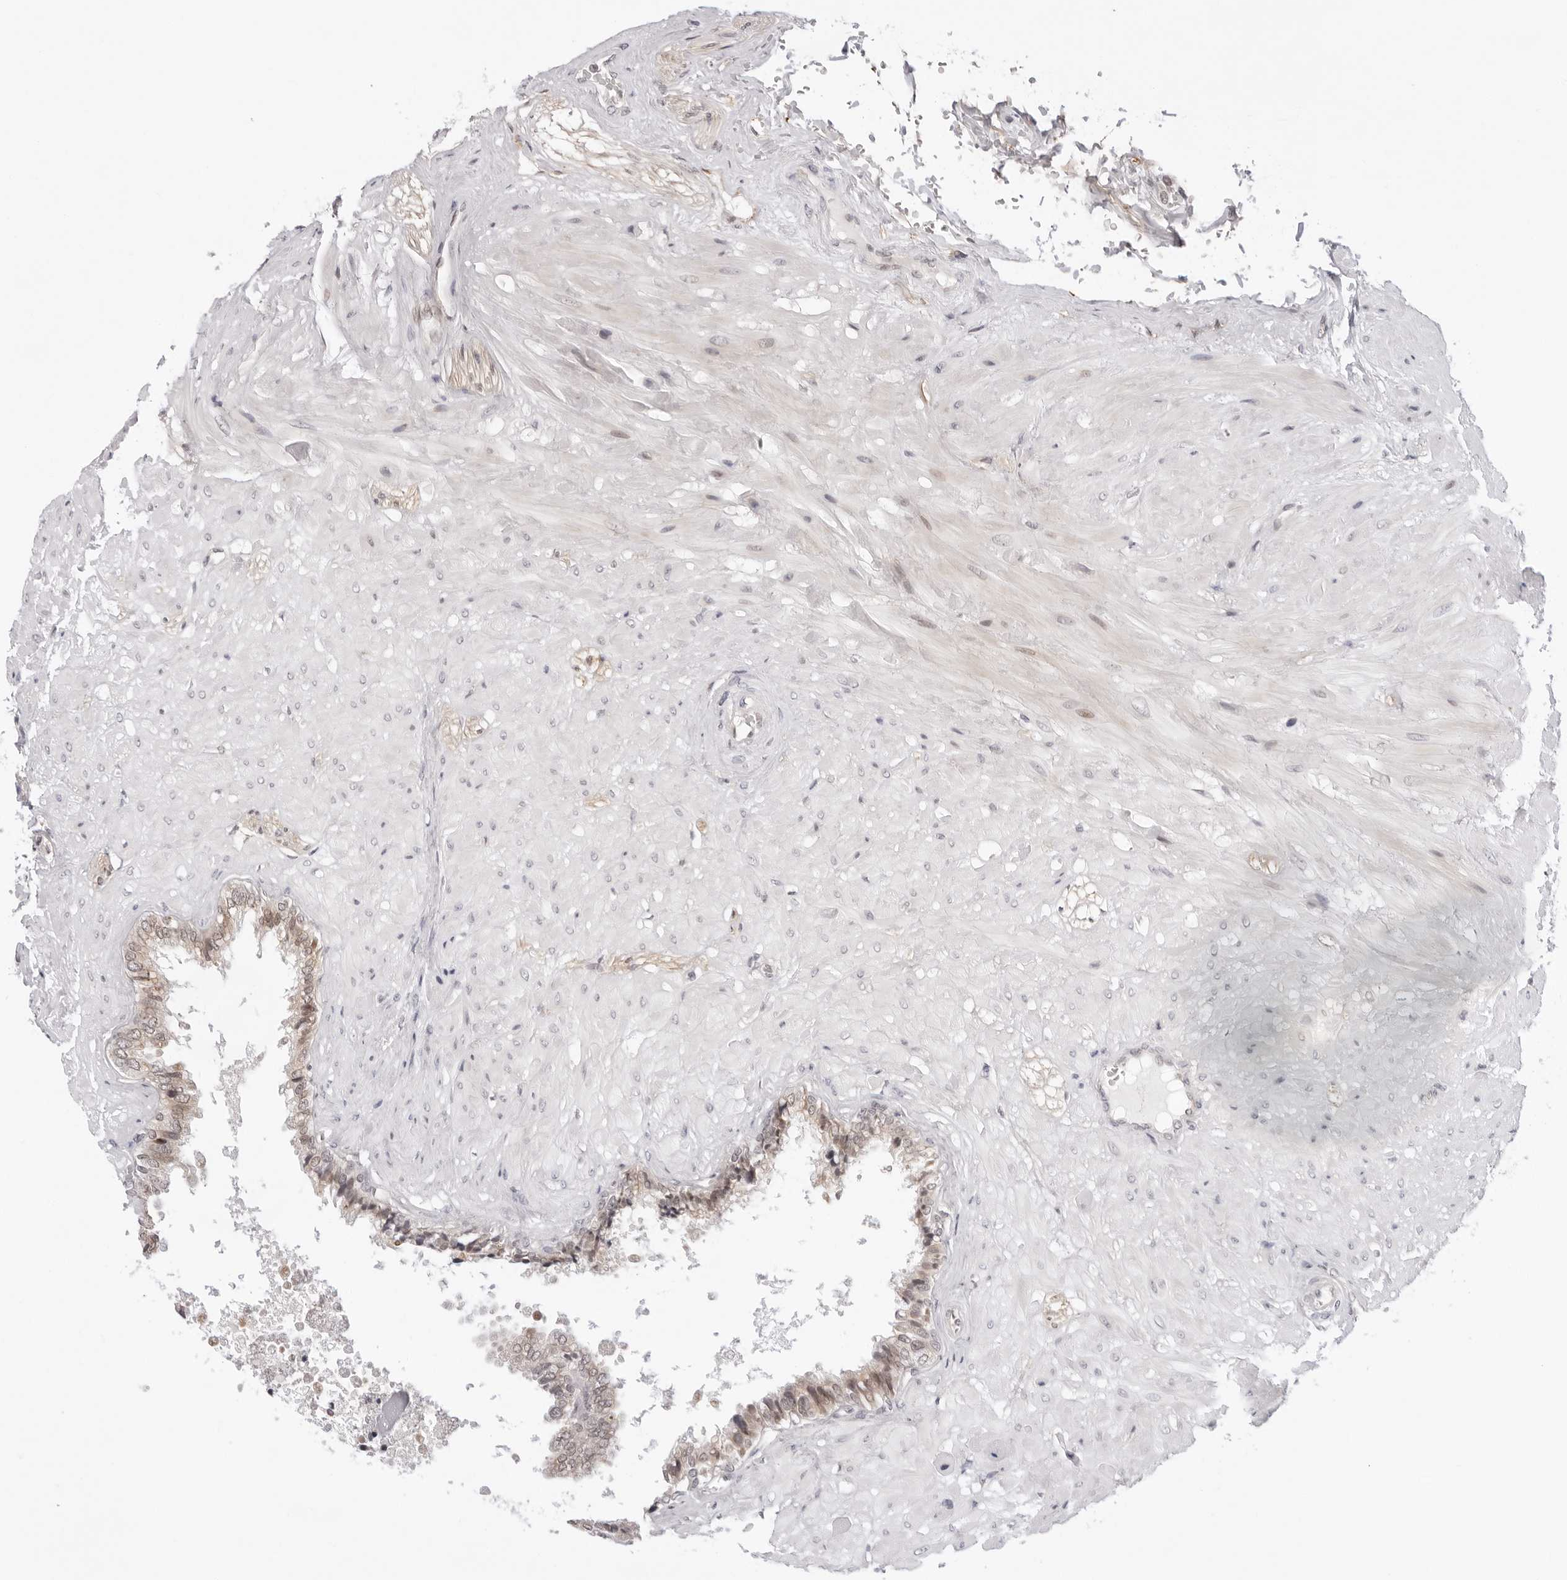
{"staining": {"intensity": "weak", "quantity": ">75%", "location": "cytoplasmic/membranous,nuclear"}, "tissue": "seminal vesicle", "cell_type": "Glandular cells", "image_type": "normal", "snomed": [{"axis": "morphology", "description": "Normal tissue, NOS"}, {"axis": "topography", "description": "Seminal veicle"}], "caption": "Immunohistochemical staining of normal human seminal vesicle shows weak cytoplasmic/membranous,nuclear protein positivity in about >75% of glandular cells. (Brightfield microscopy of DAB IHC at high magnification).", "gene": "ITGB3BP", "patient": {"sex": "male", "age": 46}}